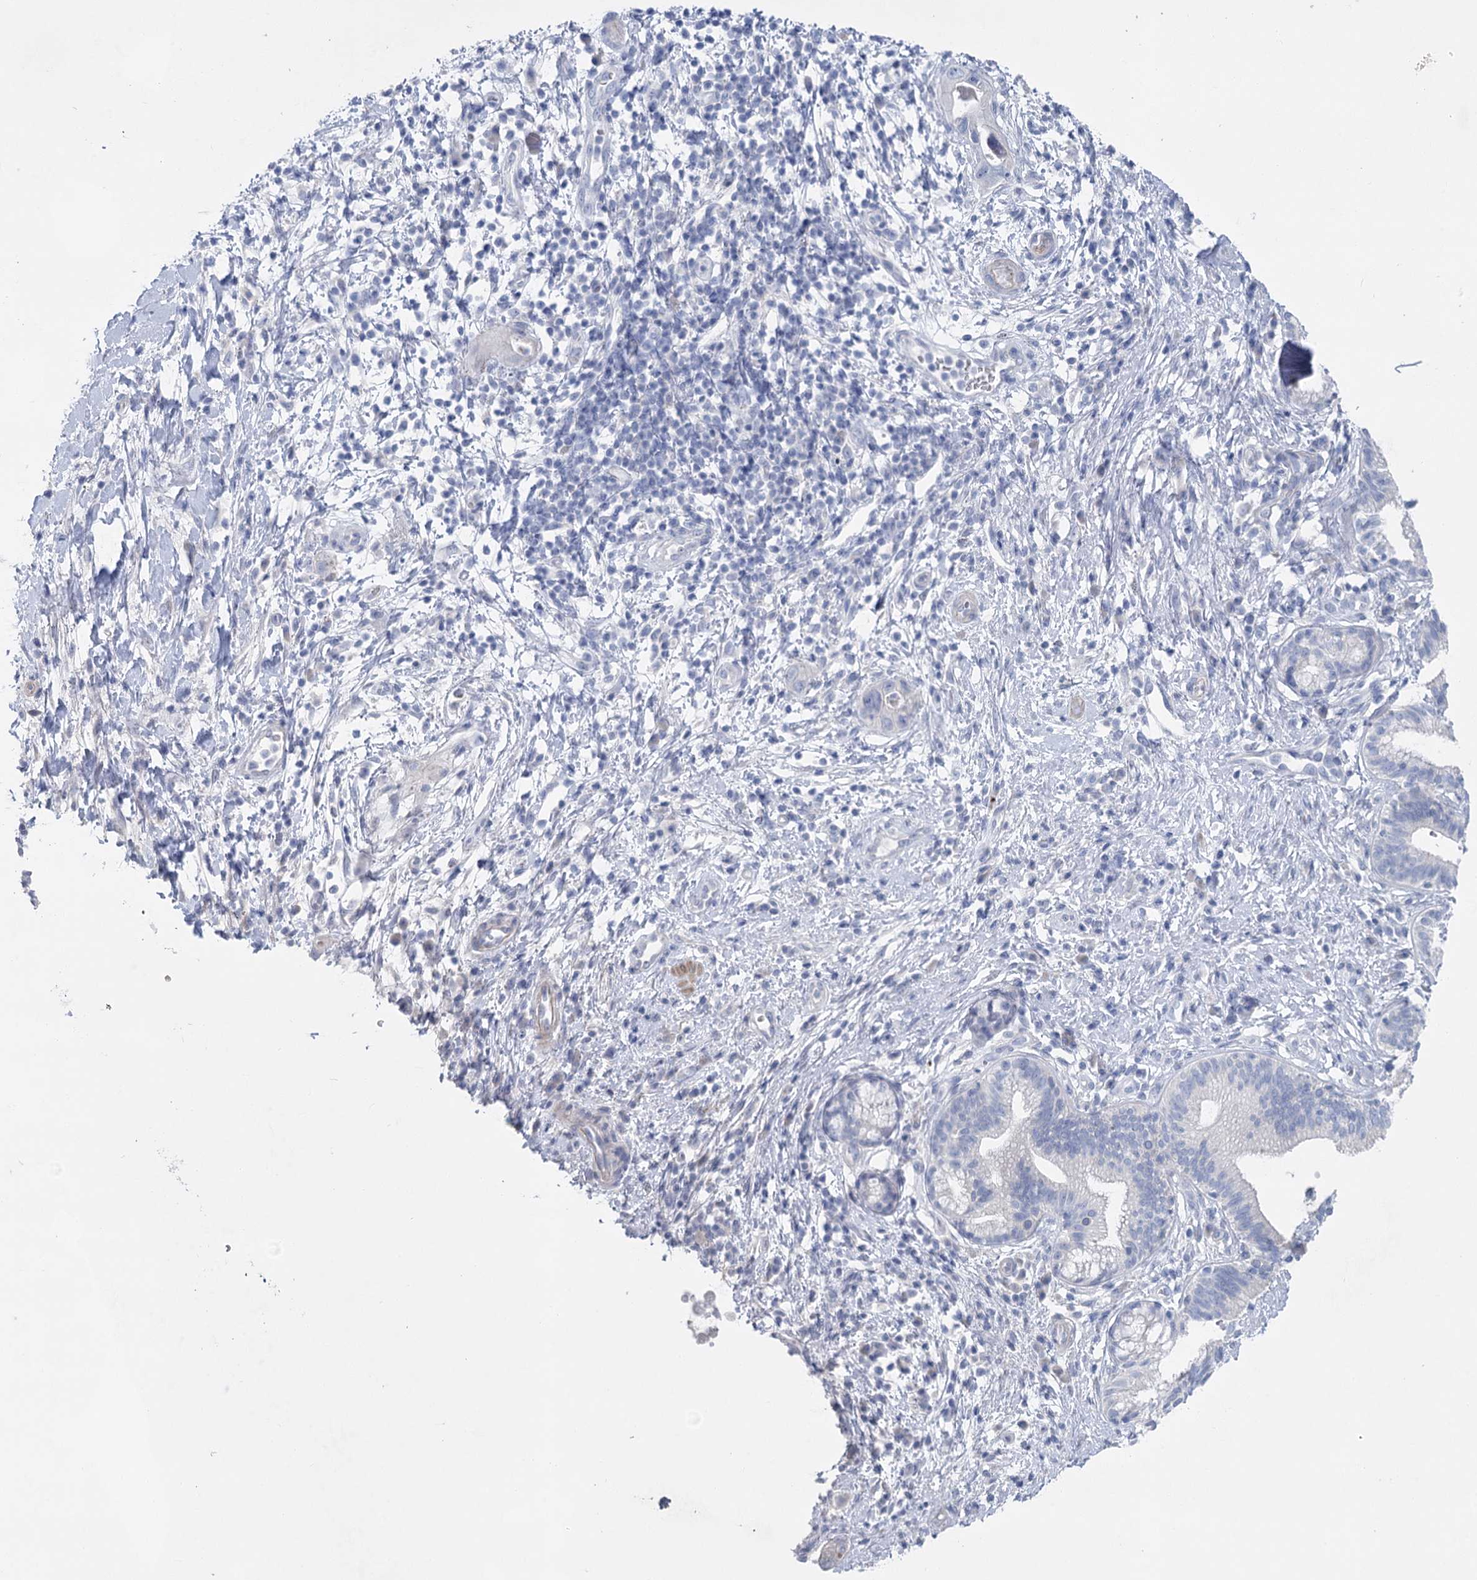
{"staining": {"intensity": "negative", "quantity": "none", "location": "none"}, "tissue": "pancreatic cancer", "cell_type": "Tumor cells", "image_type": "cancer", "snomed": [{"axis": "morphology", "description": "Adenocarcinoma, NOS"}, {"axis": "topography", "description": "Pancreas"}], "caption": "High magnification brightfield microscopy of pancreatic adenocarcinoma stained with DAB (brown) and counterstained with hematoxylin (blue): tumor cells show no significant staining. (DAB (3,3'-diaminobenzidine) IHC with hematoxylin counter stain).", "gene": "WDR74", "patient": {"sex": "female", "age": 73}}